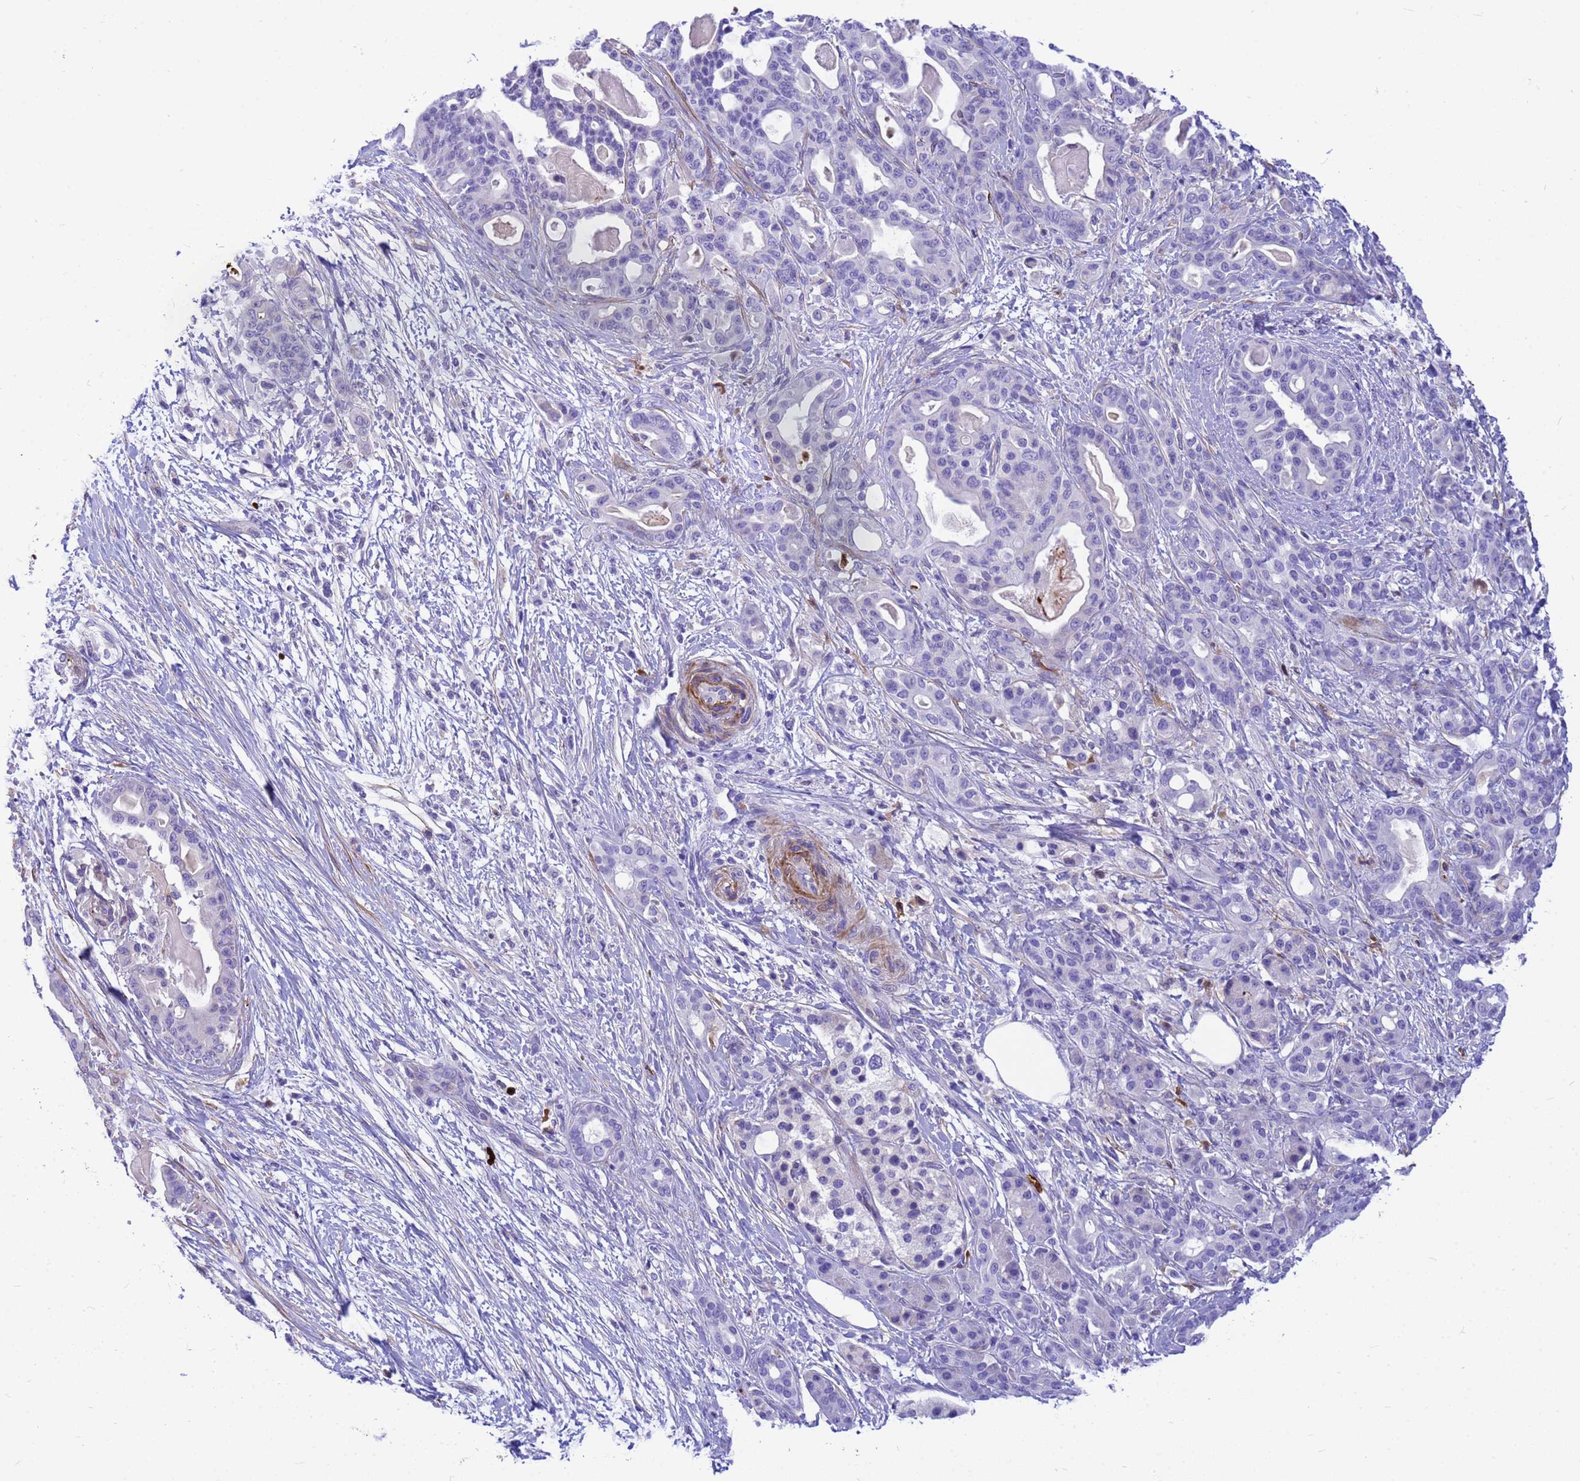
{"staining": {"intensity": "negative", "quantity": "none", "location": "none"}, "tissue": "pancreatic cancer", "cell_type": "Tumor cells", "image_type": "cancer", "snomed": [{"axis": "morphology", "description": "Adenocarcinoma, NOS"}, {"axis": "topography", "description": "Pancreas"}], "caption": "Micrograph shows no protein positivity in tumor cells of pancreatic adenocarcinoma tissue.", "gene": "ORM1", "patient": {"sex": "male", "age": 63}}